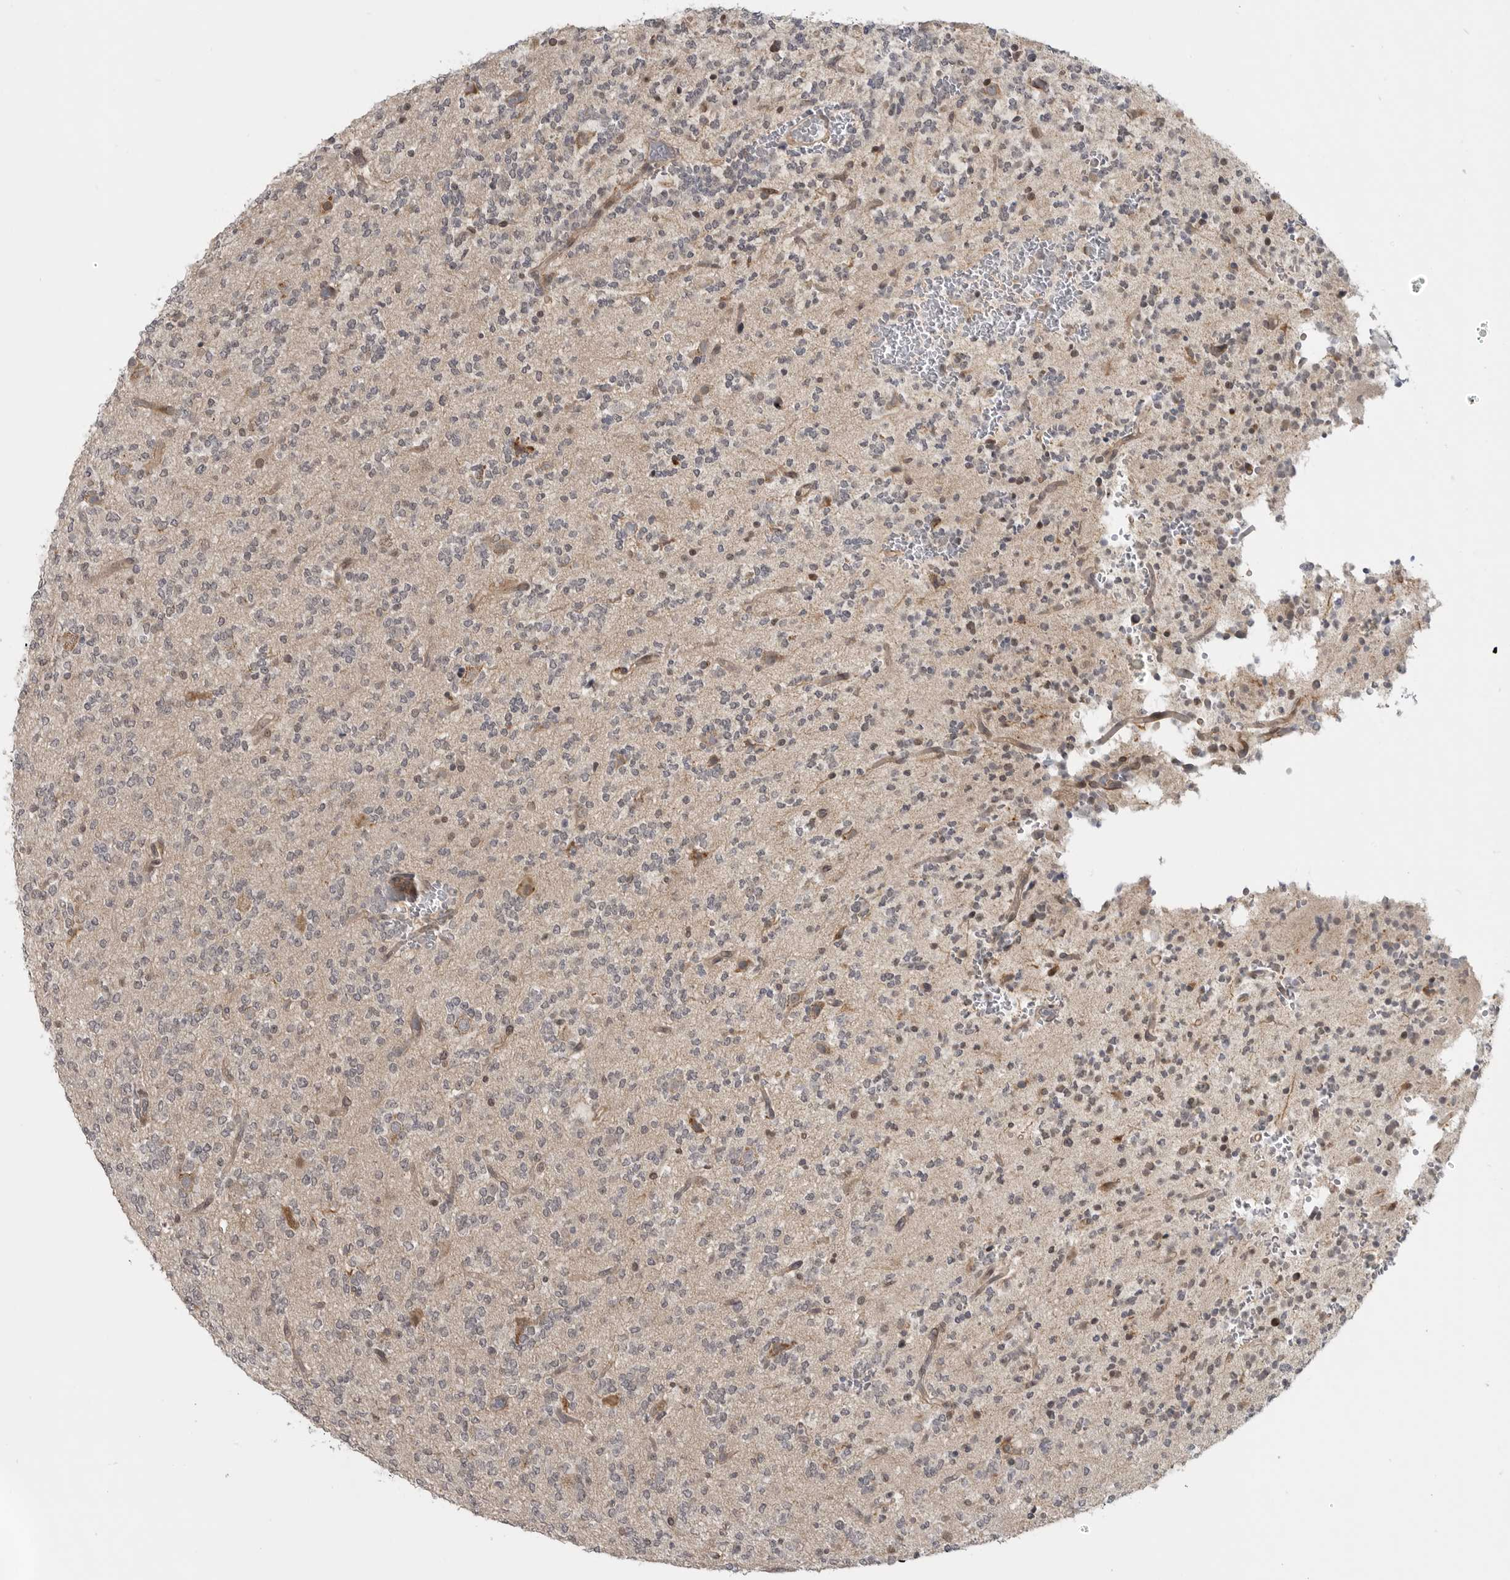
{"staining": {"intensity": "negative", "quantity": "none", "location": "none"}, "tissue": "glioma", "cell_type": "Tumor cells", "image_type": "cancer", "snomed": [{"axis": "morphology", "description": "Glioma, malignant, Low grade"}, {"axis": "topography", "description": "Brain"}], "caption": "An immunohistochemistry (IHC) micrograph of glioma is shown. There is no staining in tumor cells of glioma.", "gene": "CEP295NL", "patient": {"sex": "male", "age": 38}}